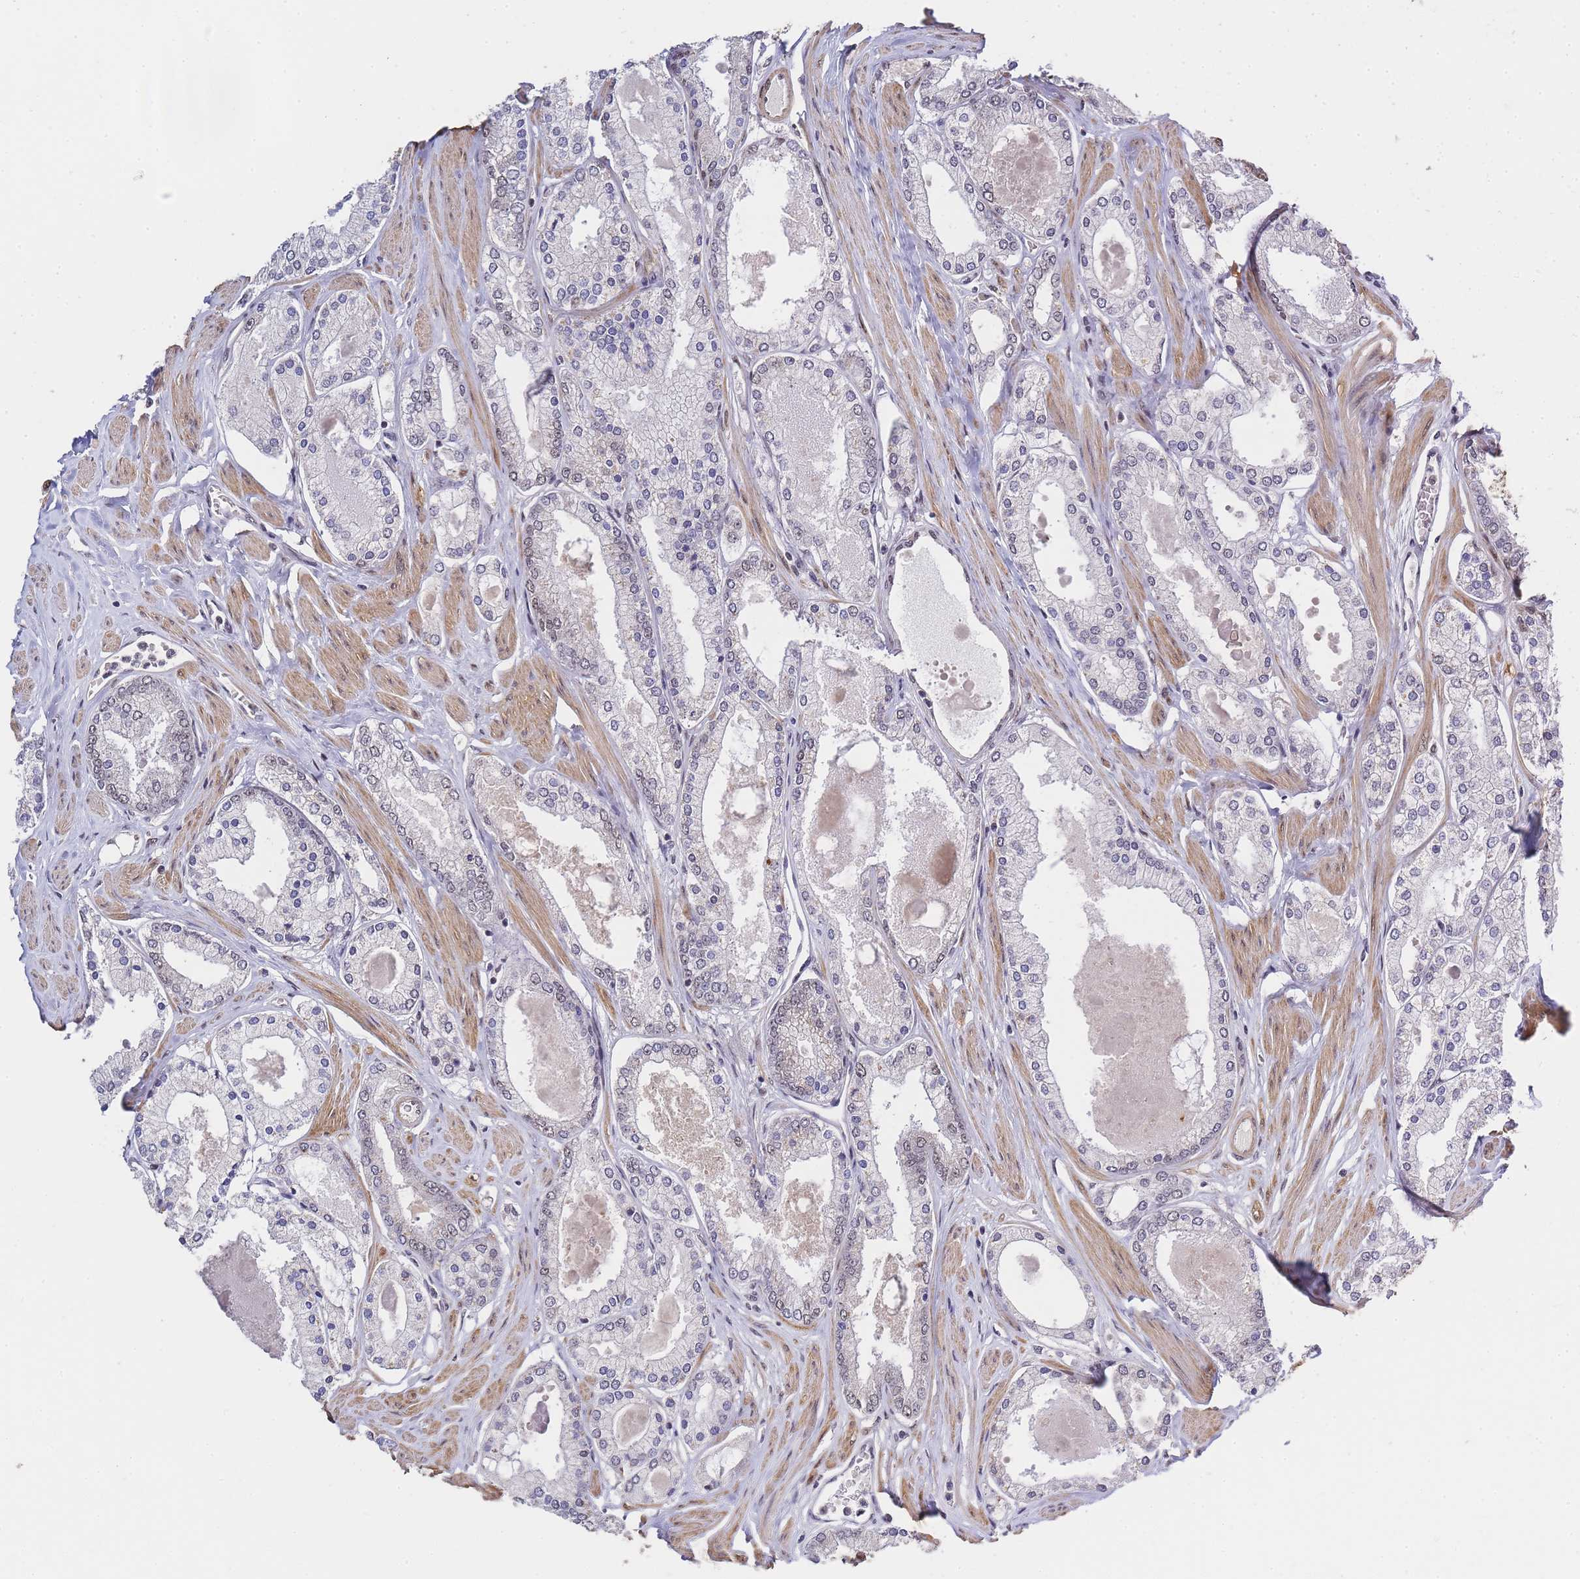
{"staining": {"intensity": "weak", "quantity": "<25%", "location": "nuclear"}, "tissue": "prostate cancer", "cell_type": "Tumor cells", "image_type": "cancer", "snomed": [{"axis": "morphology", "description": "Adenocarcinoma, Low grade"}, {"axis": "topography", "description": "Prostate"}], "caption": "The immunohistochemistry (IHC) micrograph has no significant staining in tumor cells of prostate cancer (adenocarcinoma (low-grade)) tissue.", "gene": "PRKDC", "patient": {"sex": "male", "age": 42}}